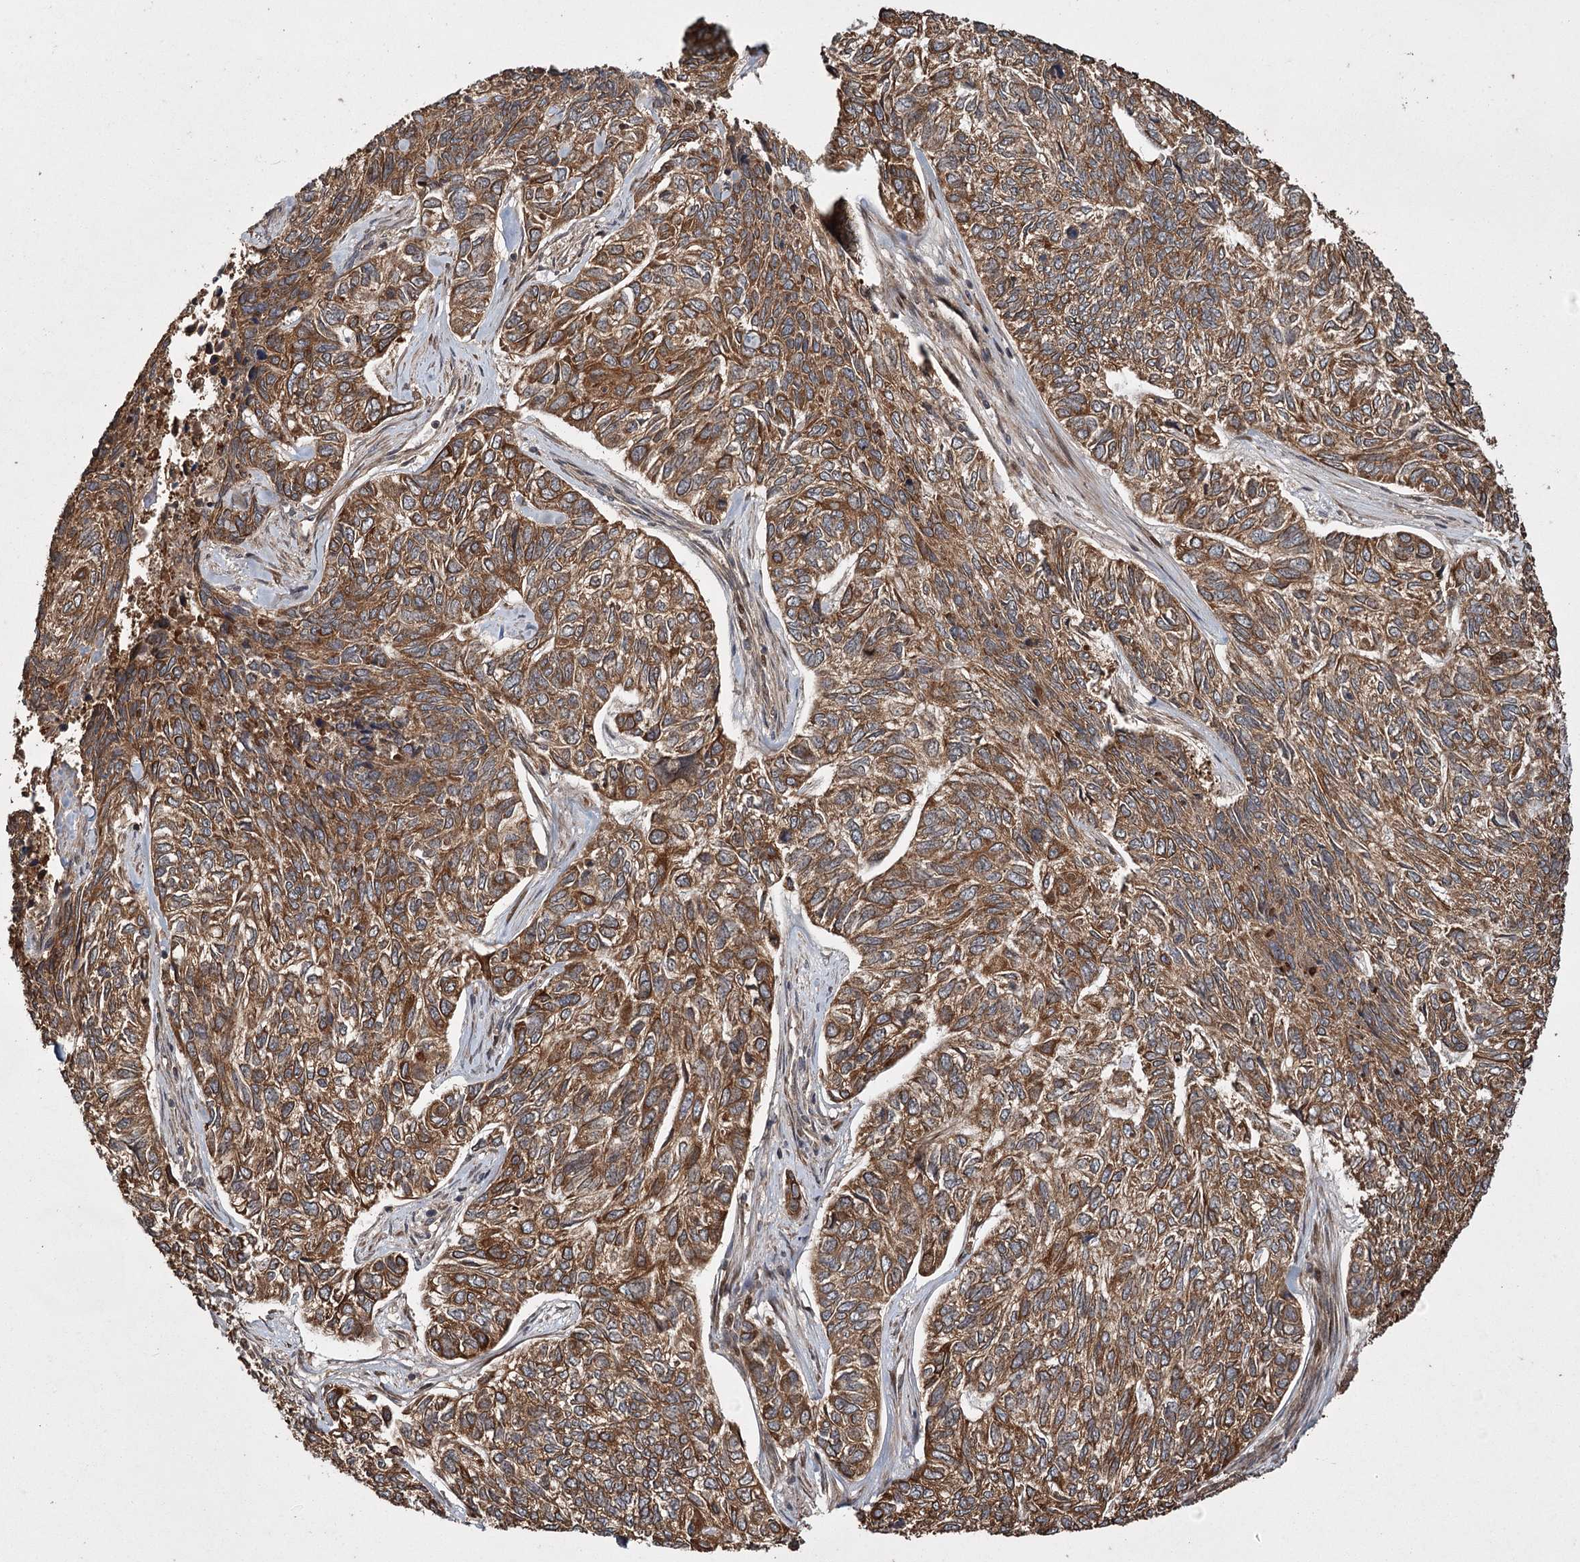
{"staining": {"intensity": "strong", "quantity": ">75%", "location": "cytoplasmic/membranous"}, "tissue": "skin cancer", "cell_type": "Tumor cells", "image_type": "cancer", "snomed": [{"axis": "morphology", "description": "Basal cell carcinoma"}, {"axis": "topography", "description": "Skin"}], "caption": "IHC histopathology image of neoplastic tissue: human skin cancer stained using immunohistochemistry (IHC) demonstrates high levels of strong protein expression localized specifically in the cytoplasmic/membranous of tumor cells, appearing as a cytoplasmic/membranous brown color.", "gene": "RPAP3", "patient": {"sex": "female", "age": 65}}